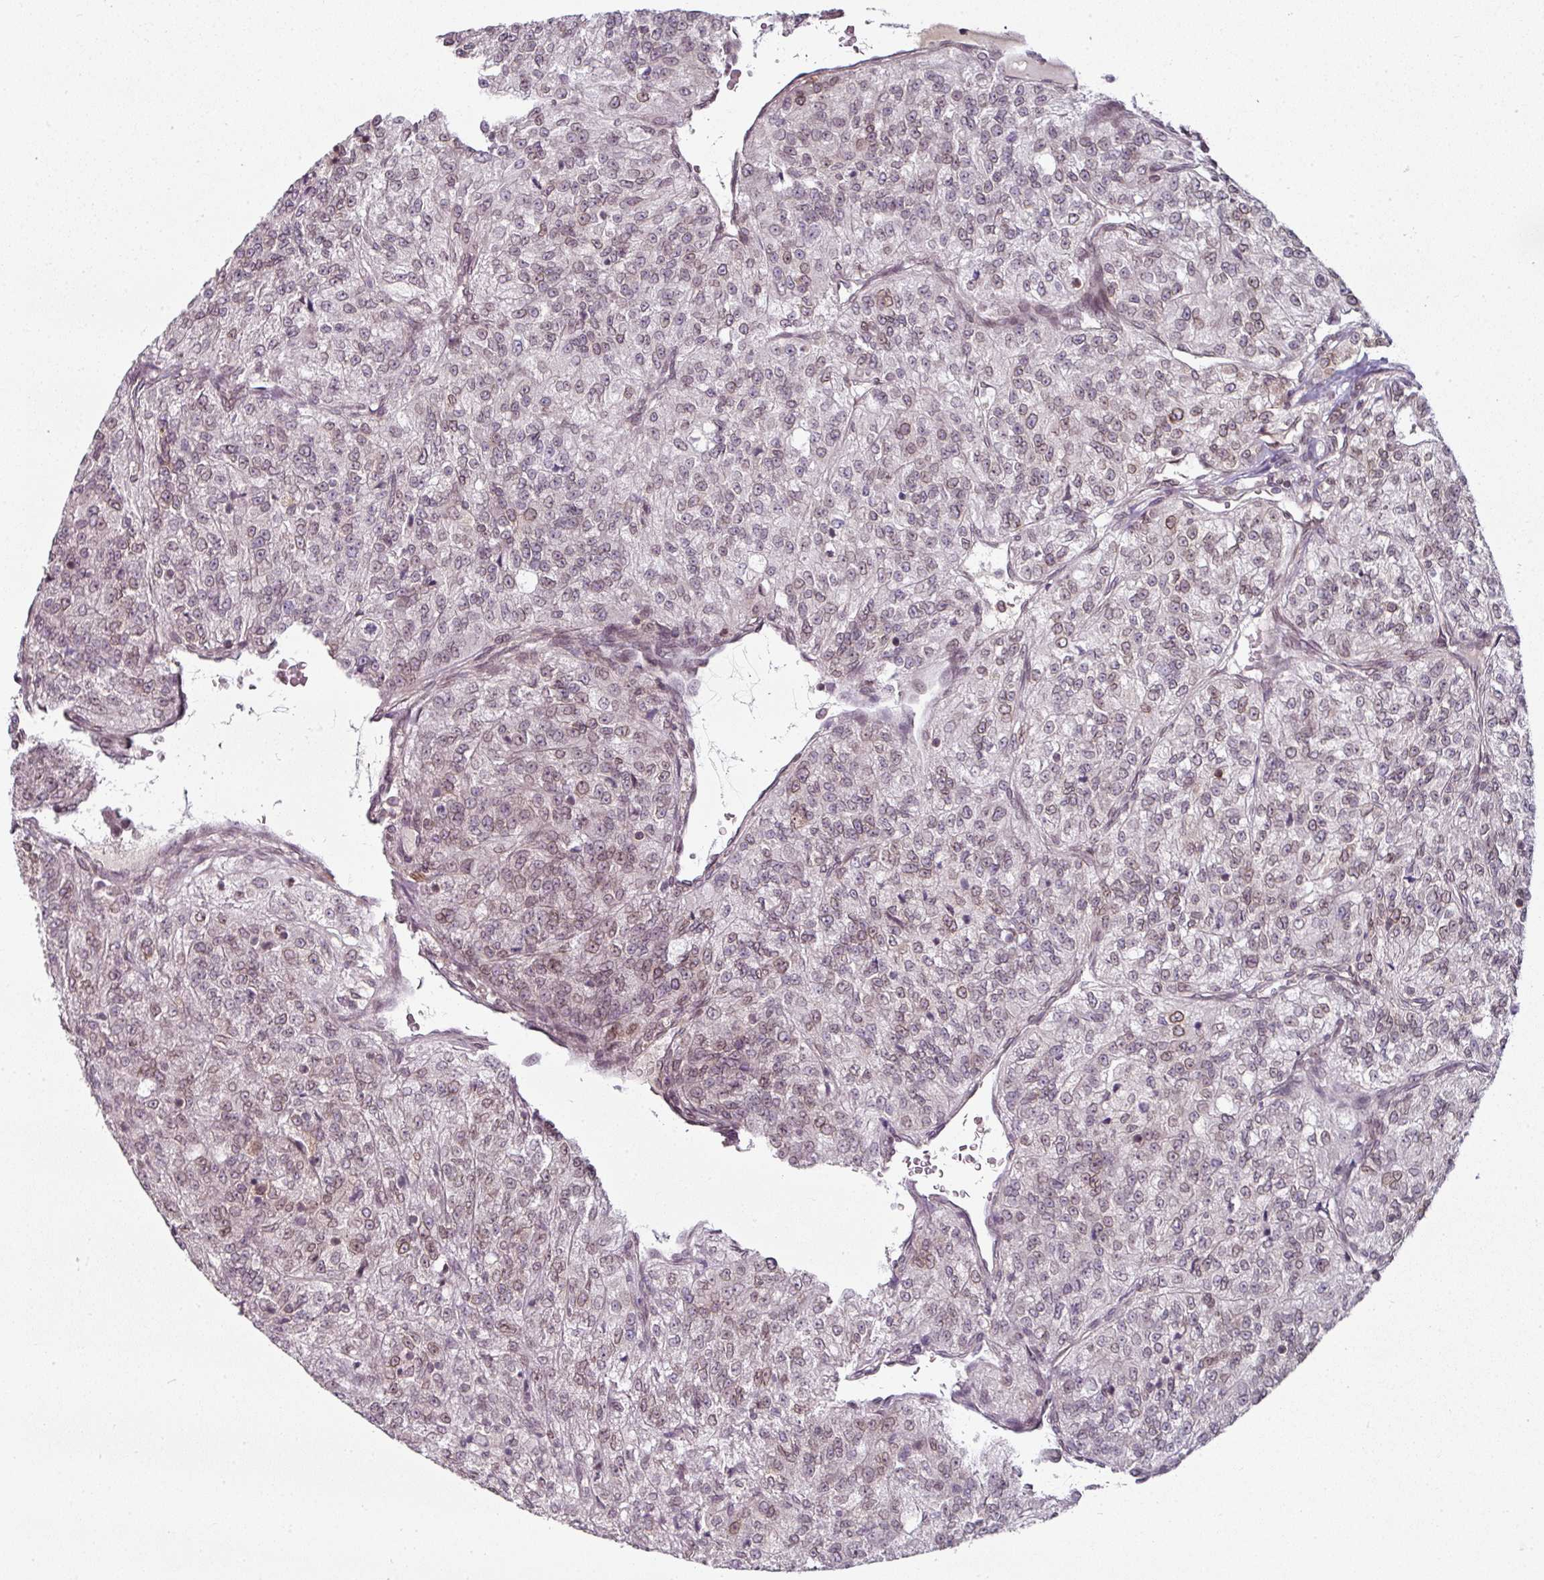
{"staining": {"intensity": "moderate", "quantity": "25%-75%", "location": "cytoplasmic/membranous,nuclear"}, "tissue": "renal cancer", "cell_type": "Tumor cells", "image_type": "cancer", "snomed": [{"axis": "morphology", "description": "Adenocarcinoma, NOS"}, {"axis": "topography", "description": "Kidney"}], "caption": "Adenocarcinoma (renal) stained for a protein (brown) shows moderate cytoplasmic/membranous and nuclear positive staining in approximately 25%-75% of tumor cells.", "gene": "RANGAP1", "patient": {"sex": "female", "age": 63}}